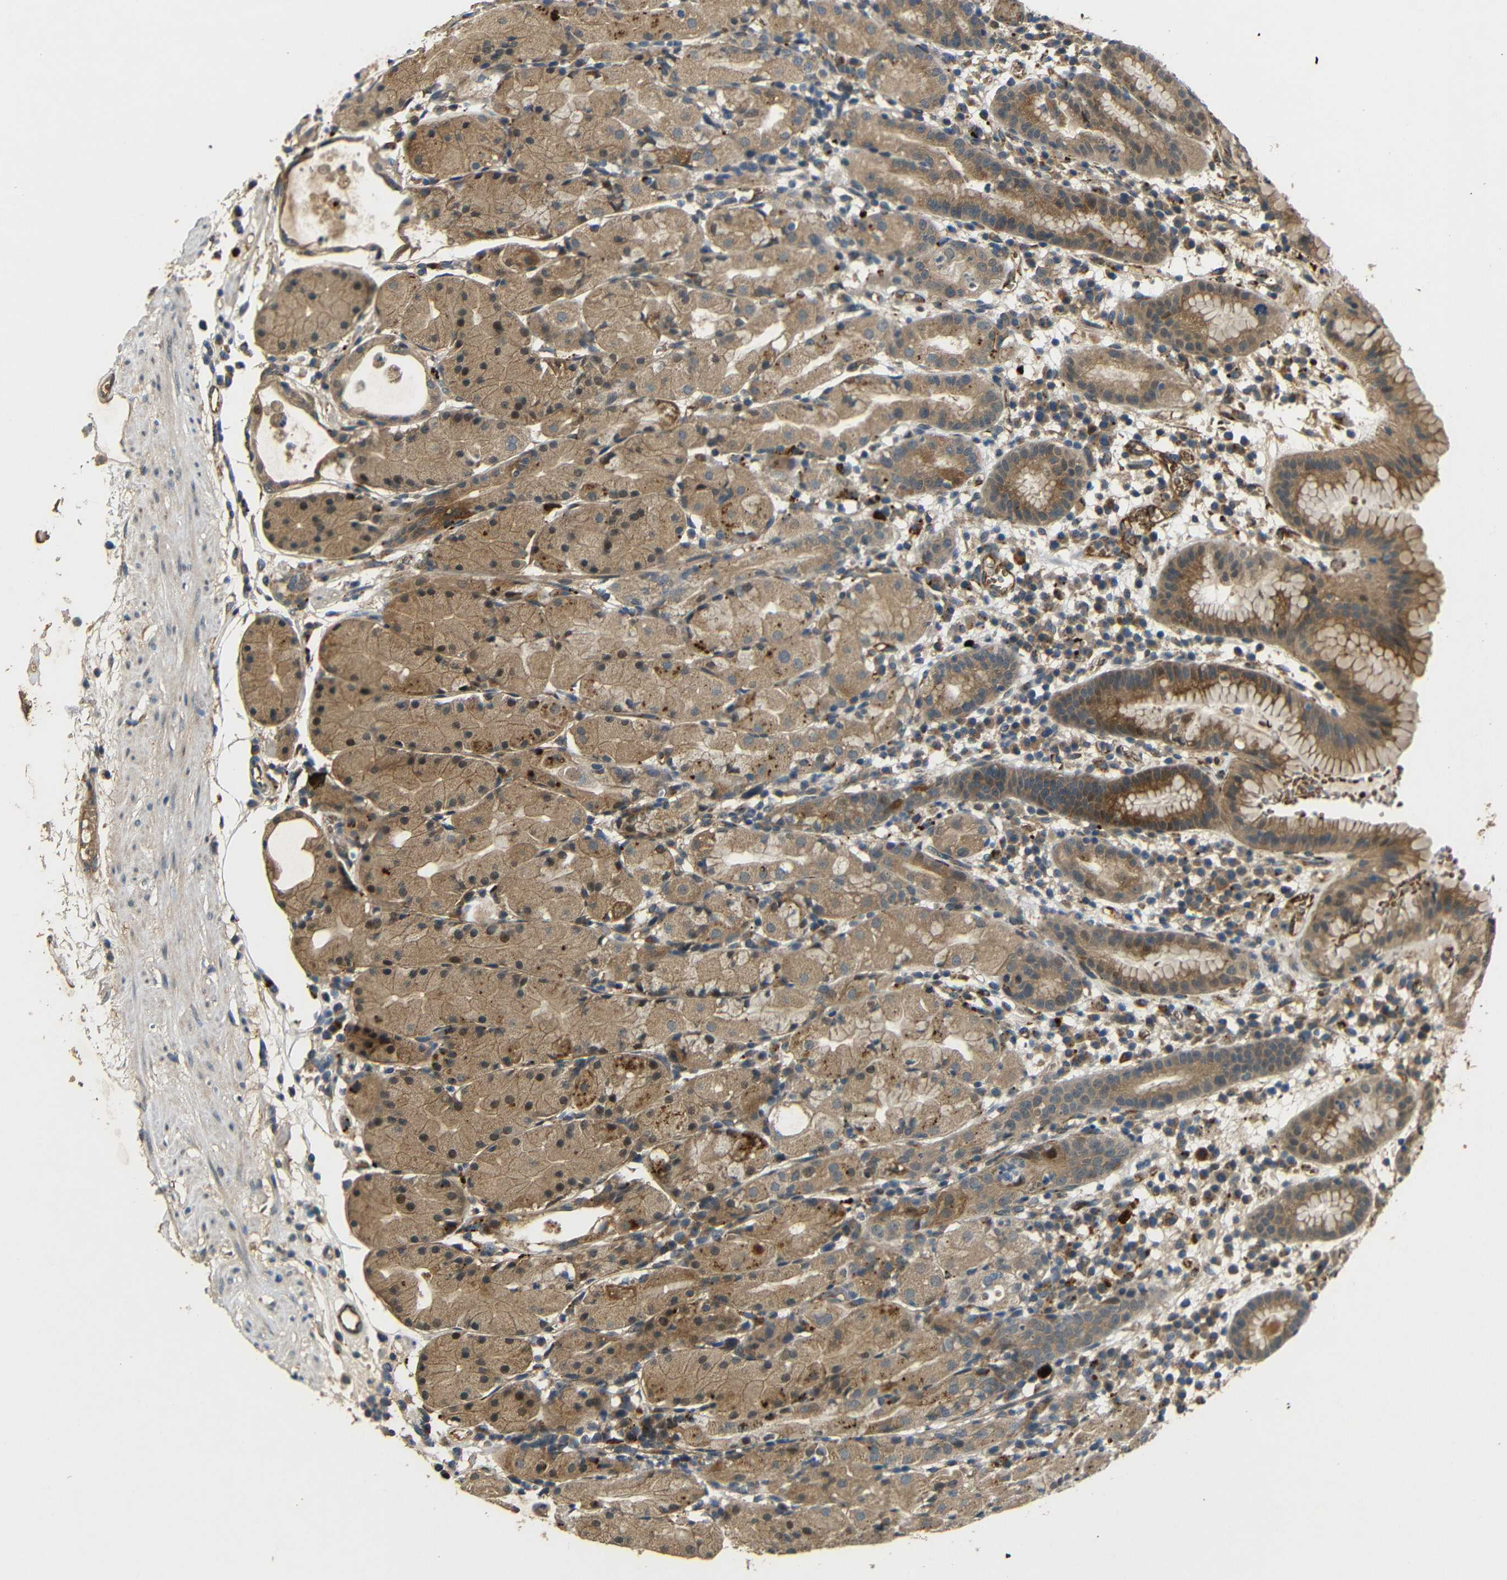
{"staining": {"intensity": "moderate", "quantity": ">75%", "location": "cytoplasmic/membranous"}, "tissue": "stomach", "cell_type": "Glandular cells", "image_type": "normal", "snomed": [{"axis": "morphology", "description": "Normal tissue, NOS"}, {"axis": "topography", "description": "Stomach"}, {"axis": "topography", "description": "Stomach, lower"}], "caption": "This histopathology image exhibits immunohistochemistry staining of normal stomach, with medium moderate cytoplasmic/membranous expression in approximately >75% of glandular cells.", "gene": "ATP7A", "patient": {"sex": "female", "age": 75}}